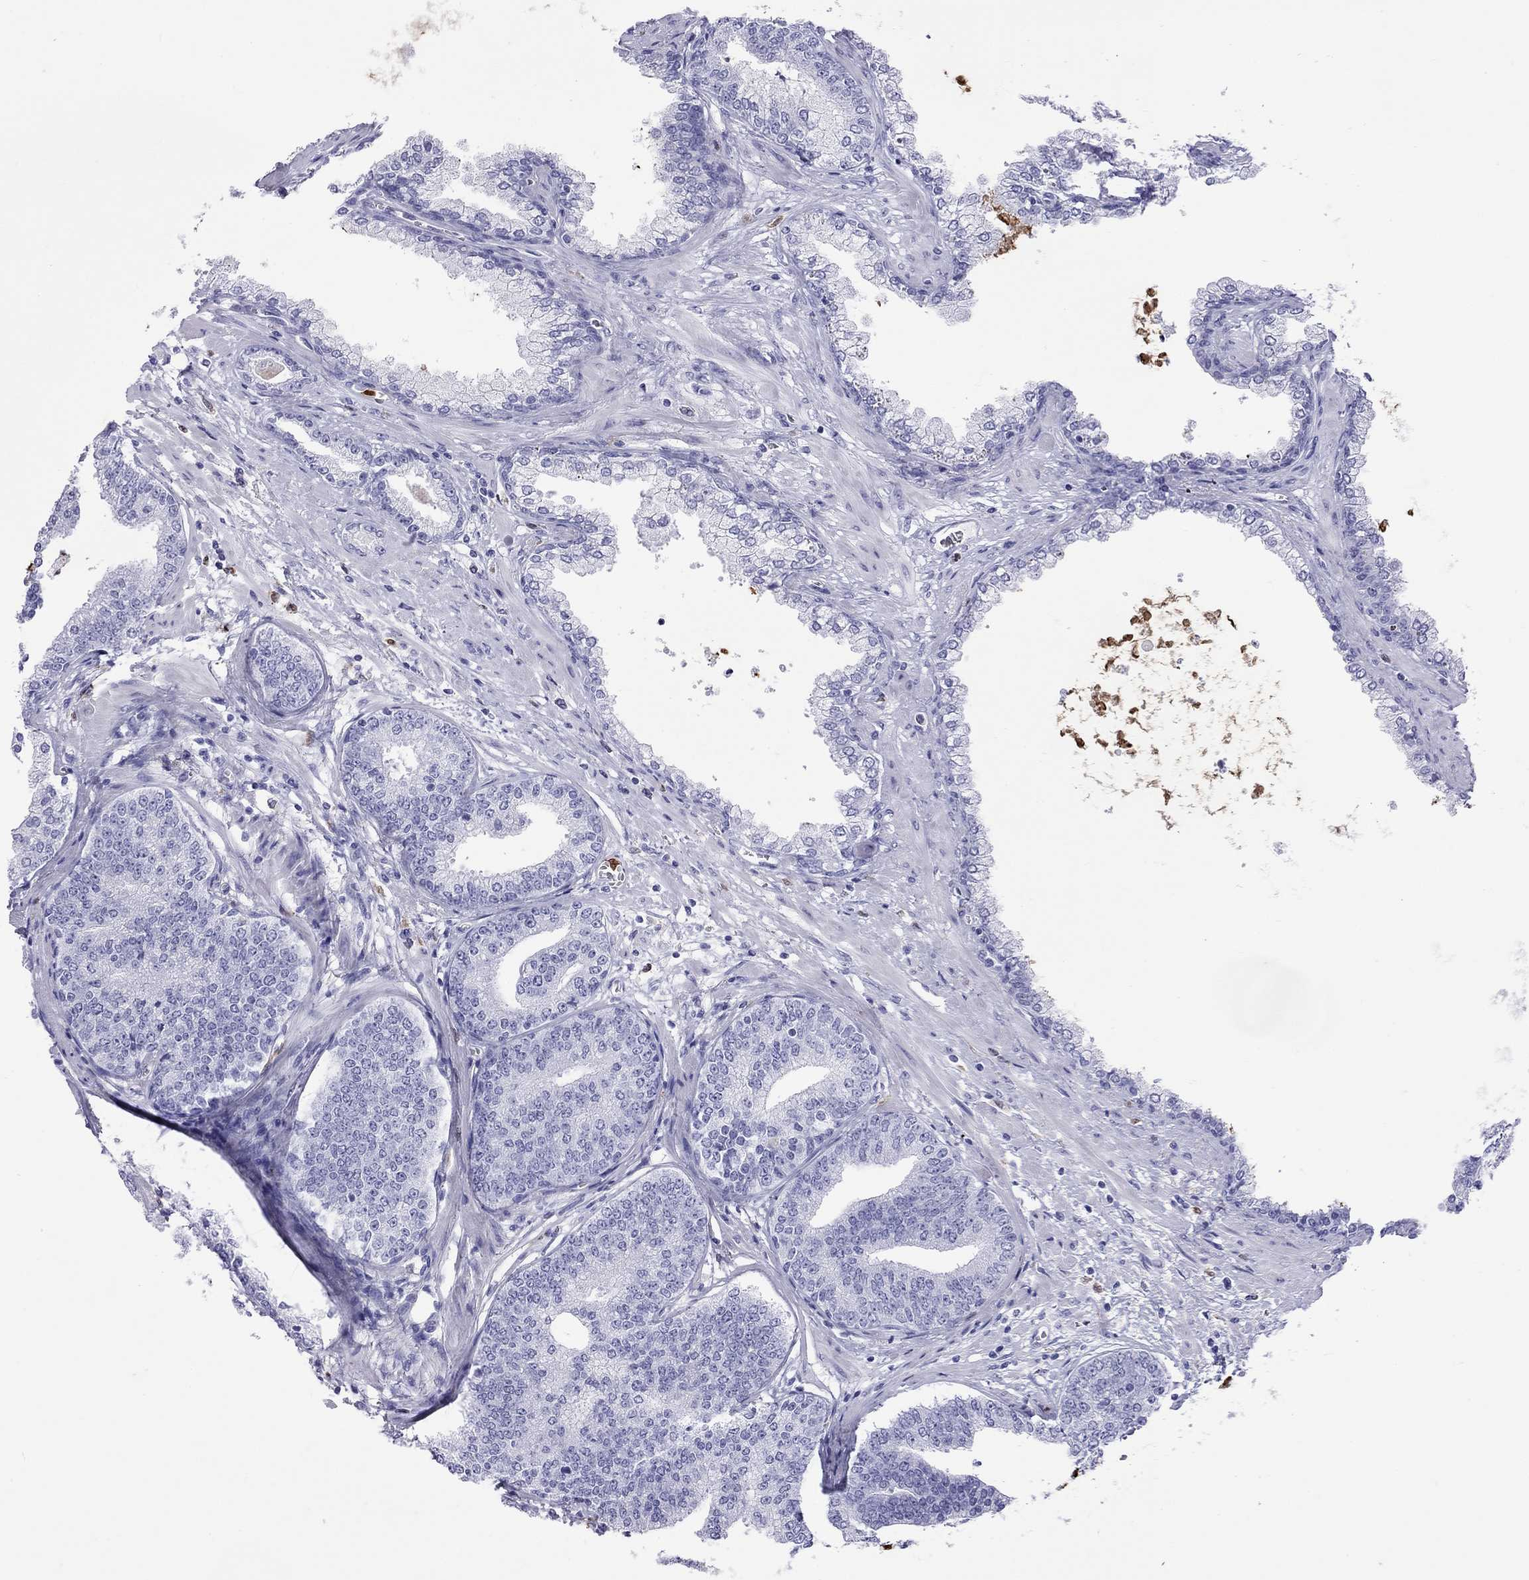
{"staining": {"intensity": "negative", "quantity": "none", "location": "none"}, "tissue": "prostate cancer", "cell_type": "Tumor cells", "image_type": "cancer", "snomed": [{"axis": "morphology", "description": "Adenocarcinoma, NOS"}, {"axis": "topography", "description": "Prostate"}], "caption": "The micrograph displays no staining of tumor cells in adenocarcinoma (prostate).", "gene": "SLAMF1", "patient": {"sex": "male", "age": 64}}